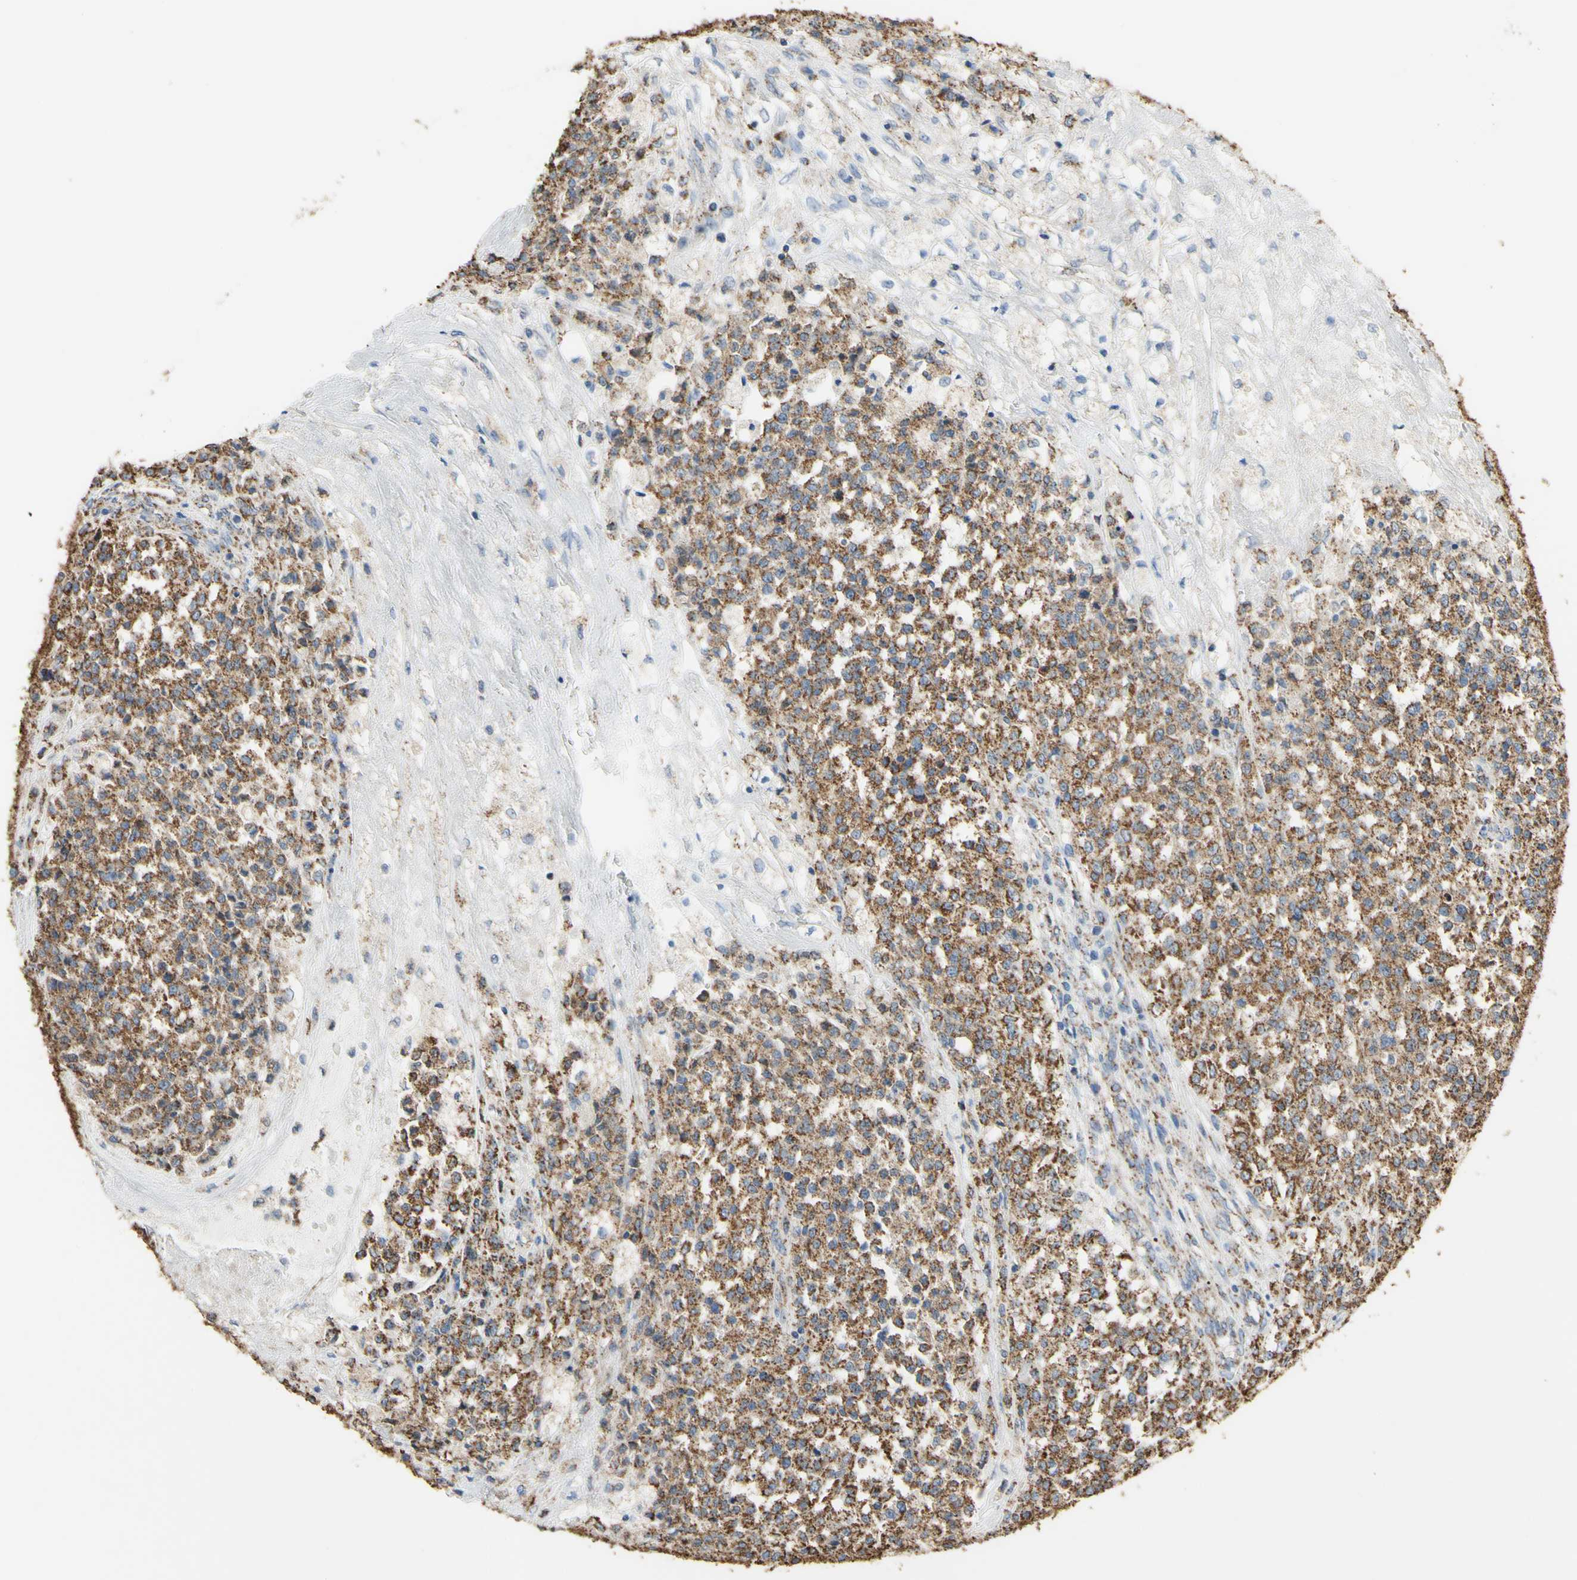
{"staining": {"intensity": "moderate", "quantity": ">75%", "location": "cytoplasmic/membranous"}, "tissue": "testis cancer", "cell_type": "Tumor cells", "image_type": "cancer", "snomed": [{"axis": "morphology", "description": "Seminoma, NOS"}, {"axis": "topography", "description": "Testis"}], "caption": "IHC of human testis seminoma demonstrates medium levels of moderate cytoplasmic/membranous positivity in about >75% of tumor cells.", "gene": "CMKLR2", "patient": {"sex": "male", "age": 59}}